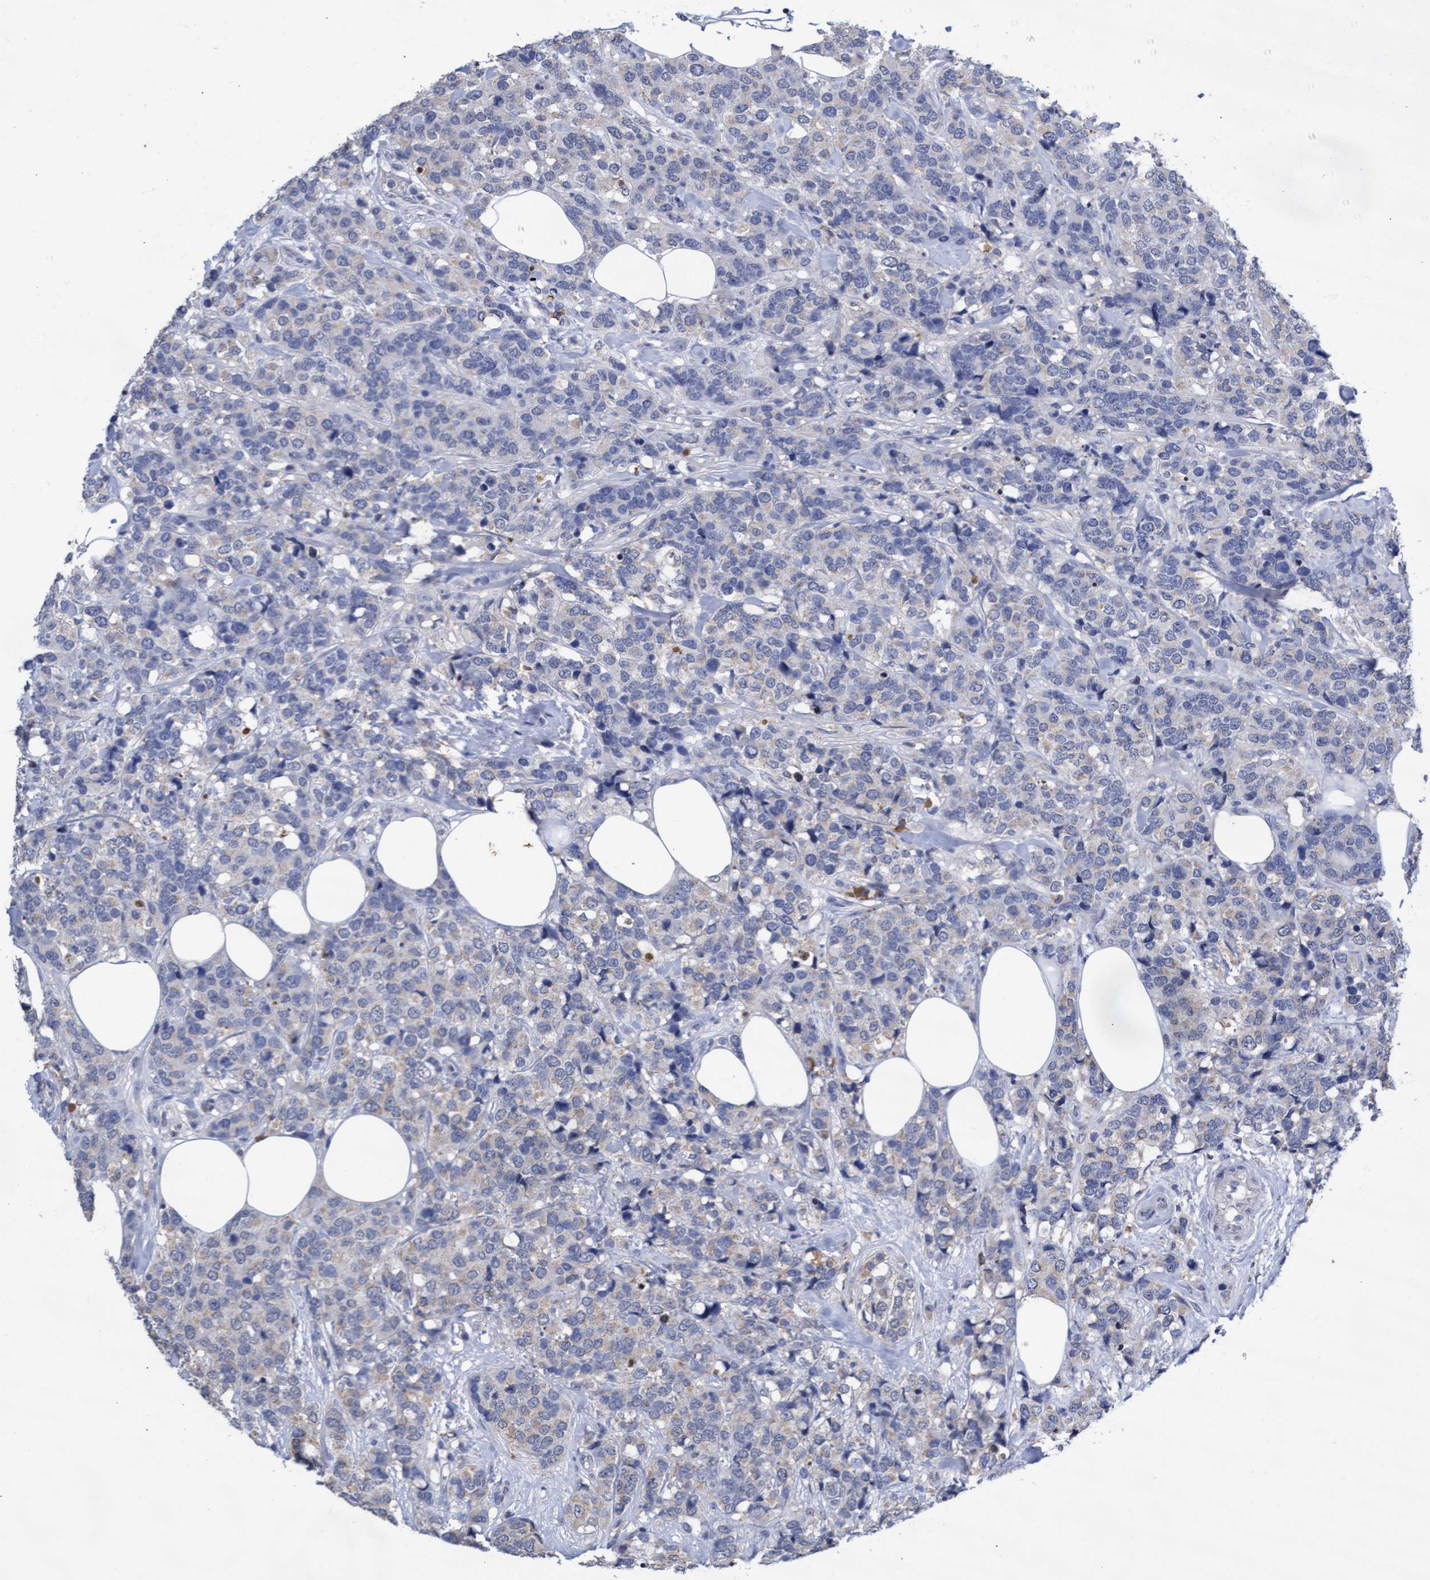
{"staining": {"intensity": "negative", "quantity": "none", "location": "none"}, "tissue": "breast cancer", "cell_type": "Tumor cells", "image_type": "cancer", "snomed": [{"axis": "morphology", "description": "Lobular carcinoma"}, {"axis": "topography", "description": "Breast"}], "caption": "IHC micrograph of human breast cancer stained for a protein (brown), which reveals no positivity in tumor cells.", "gene": "GPR39", "patient": {"sex": "female", "age": 59}}